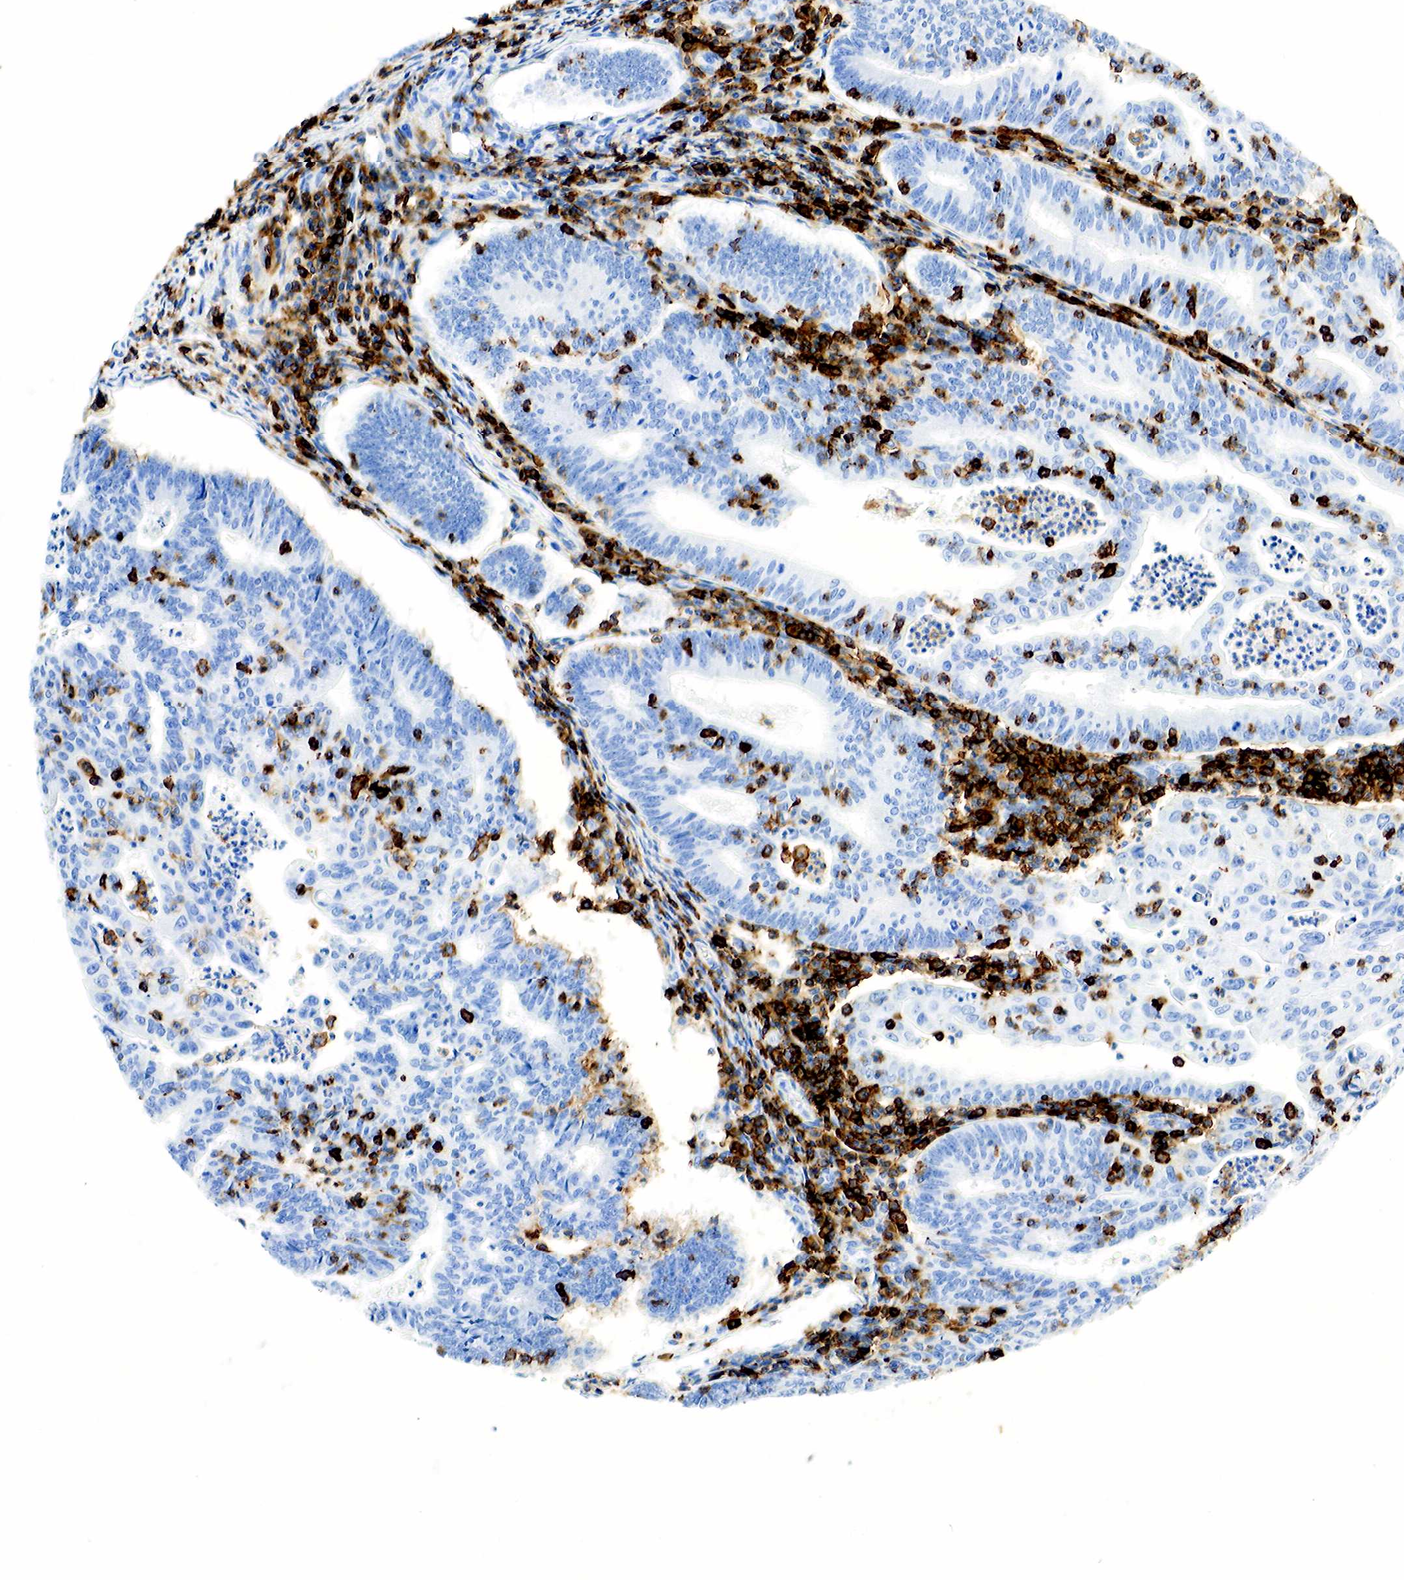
{"staining": {"intensity": "negative", "quantity": "none", "location": "none"}, "tissue": "endometrial cancer", "cell_type": "Tumor cells", "image_type": "cancer", "snomed": [{"axis": "morphology", "description": "Adenocarcinoma, NOS"}, {"axis": "topography", "description": "Endometrium"}], "caption": "A histopathology image of human adenocarcinoma (endometrial) is negative for staining in tumor cells.", "gene": "PTPRC", "patient": {"sex": "female", "age": 60}}